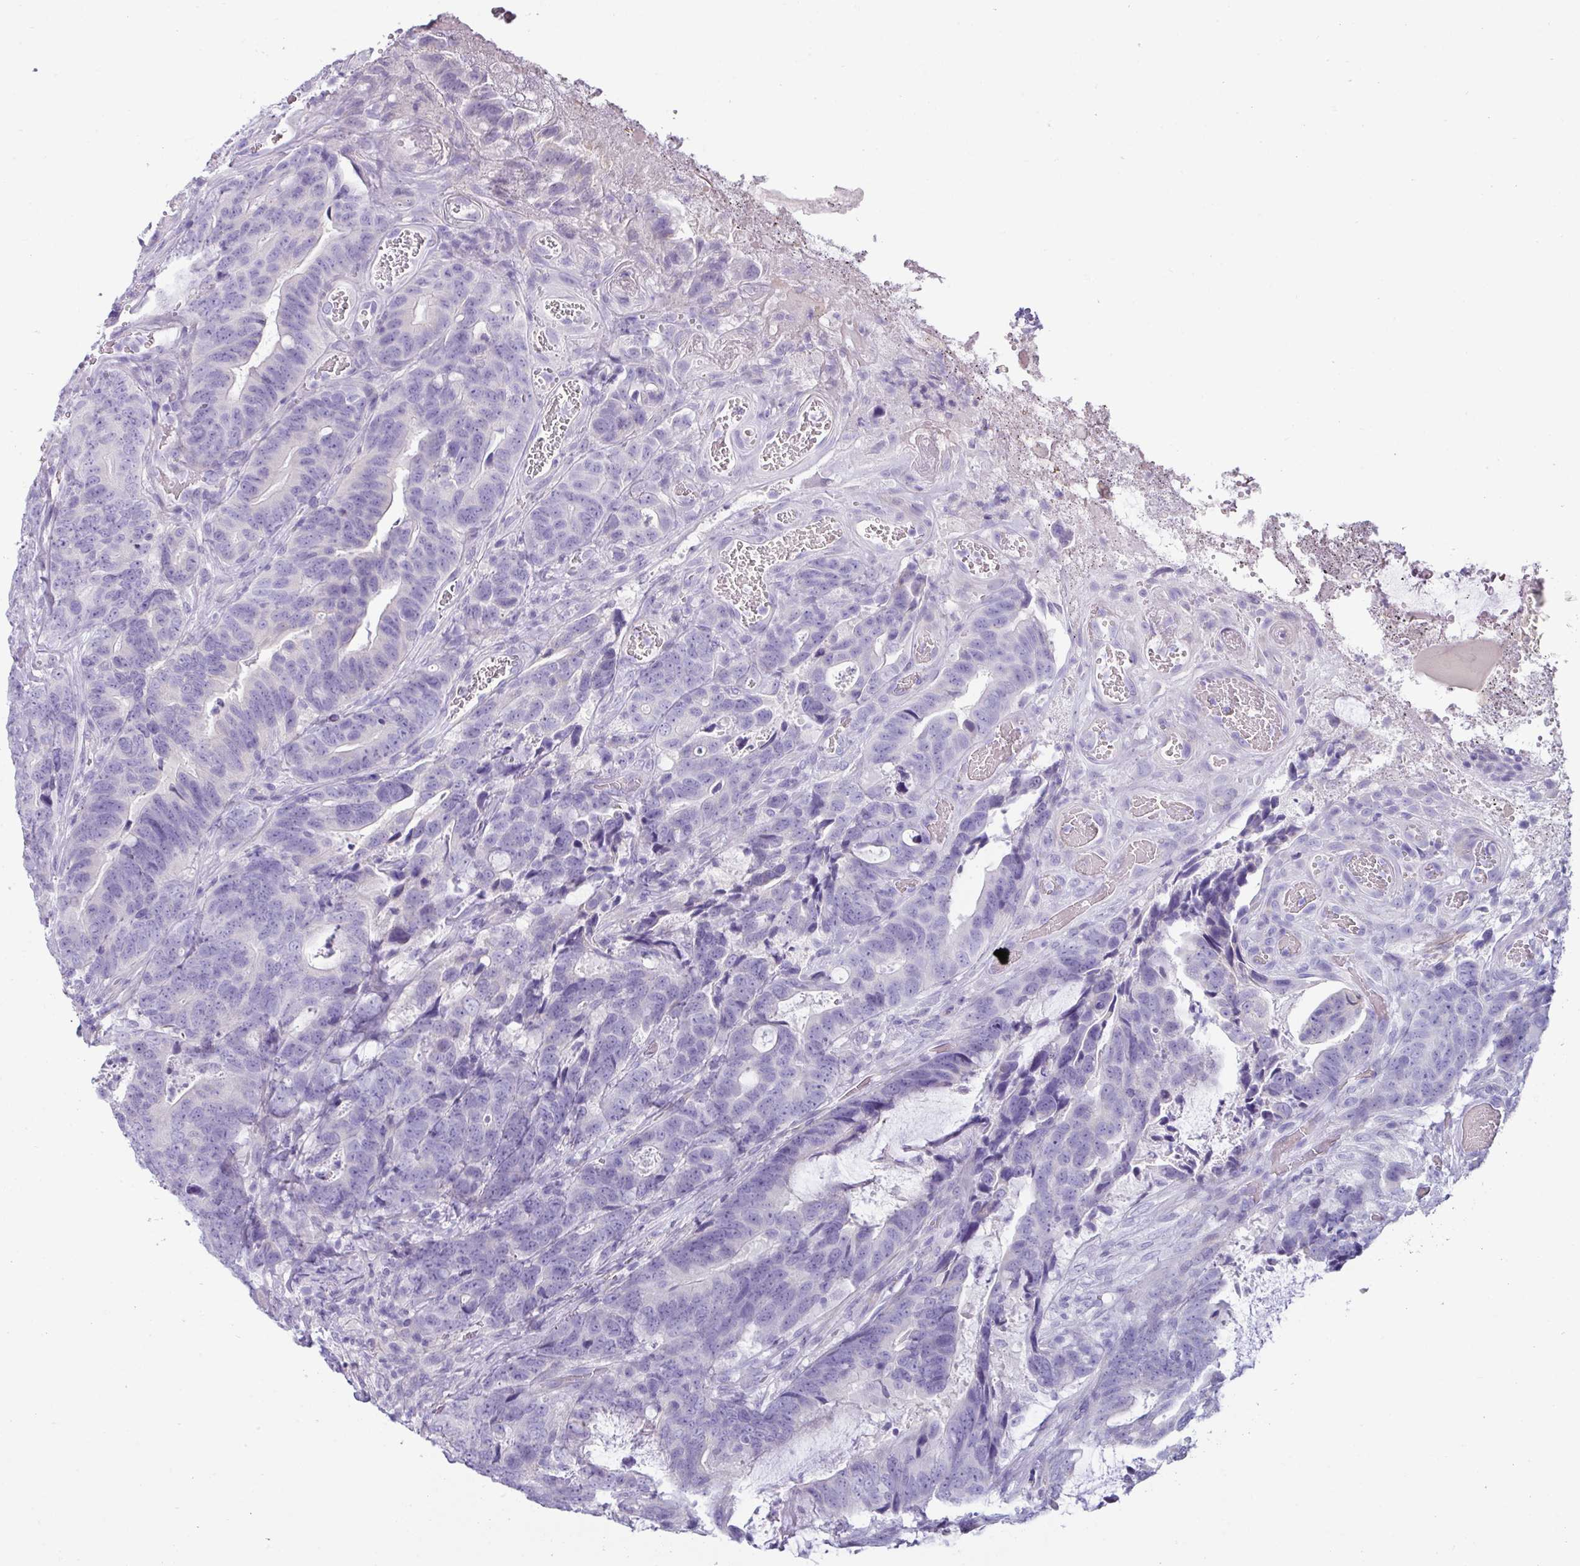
{"staining": {"intensity": "negative", "quantity": "none", "location": "none"}, "tissue": "colorectal cancer", "cell_type": "Tumor cells", "image_type": "cancer", "snomed": [{"axis": "morphology", "description": "Adenocarcinoma, NOS"}, {"axis": "topography", "description": "Colon"}], "caption": "Colorectal adenocarcinoma stained for a protein using IHC reveals no expression tumor cells.", "gene": "VCY1B", "patient": {"sex": "female", "age": 82}}